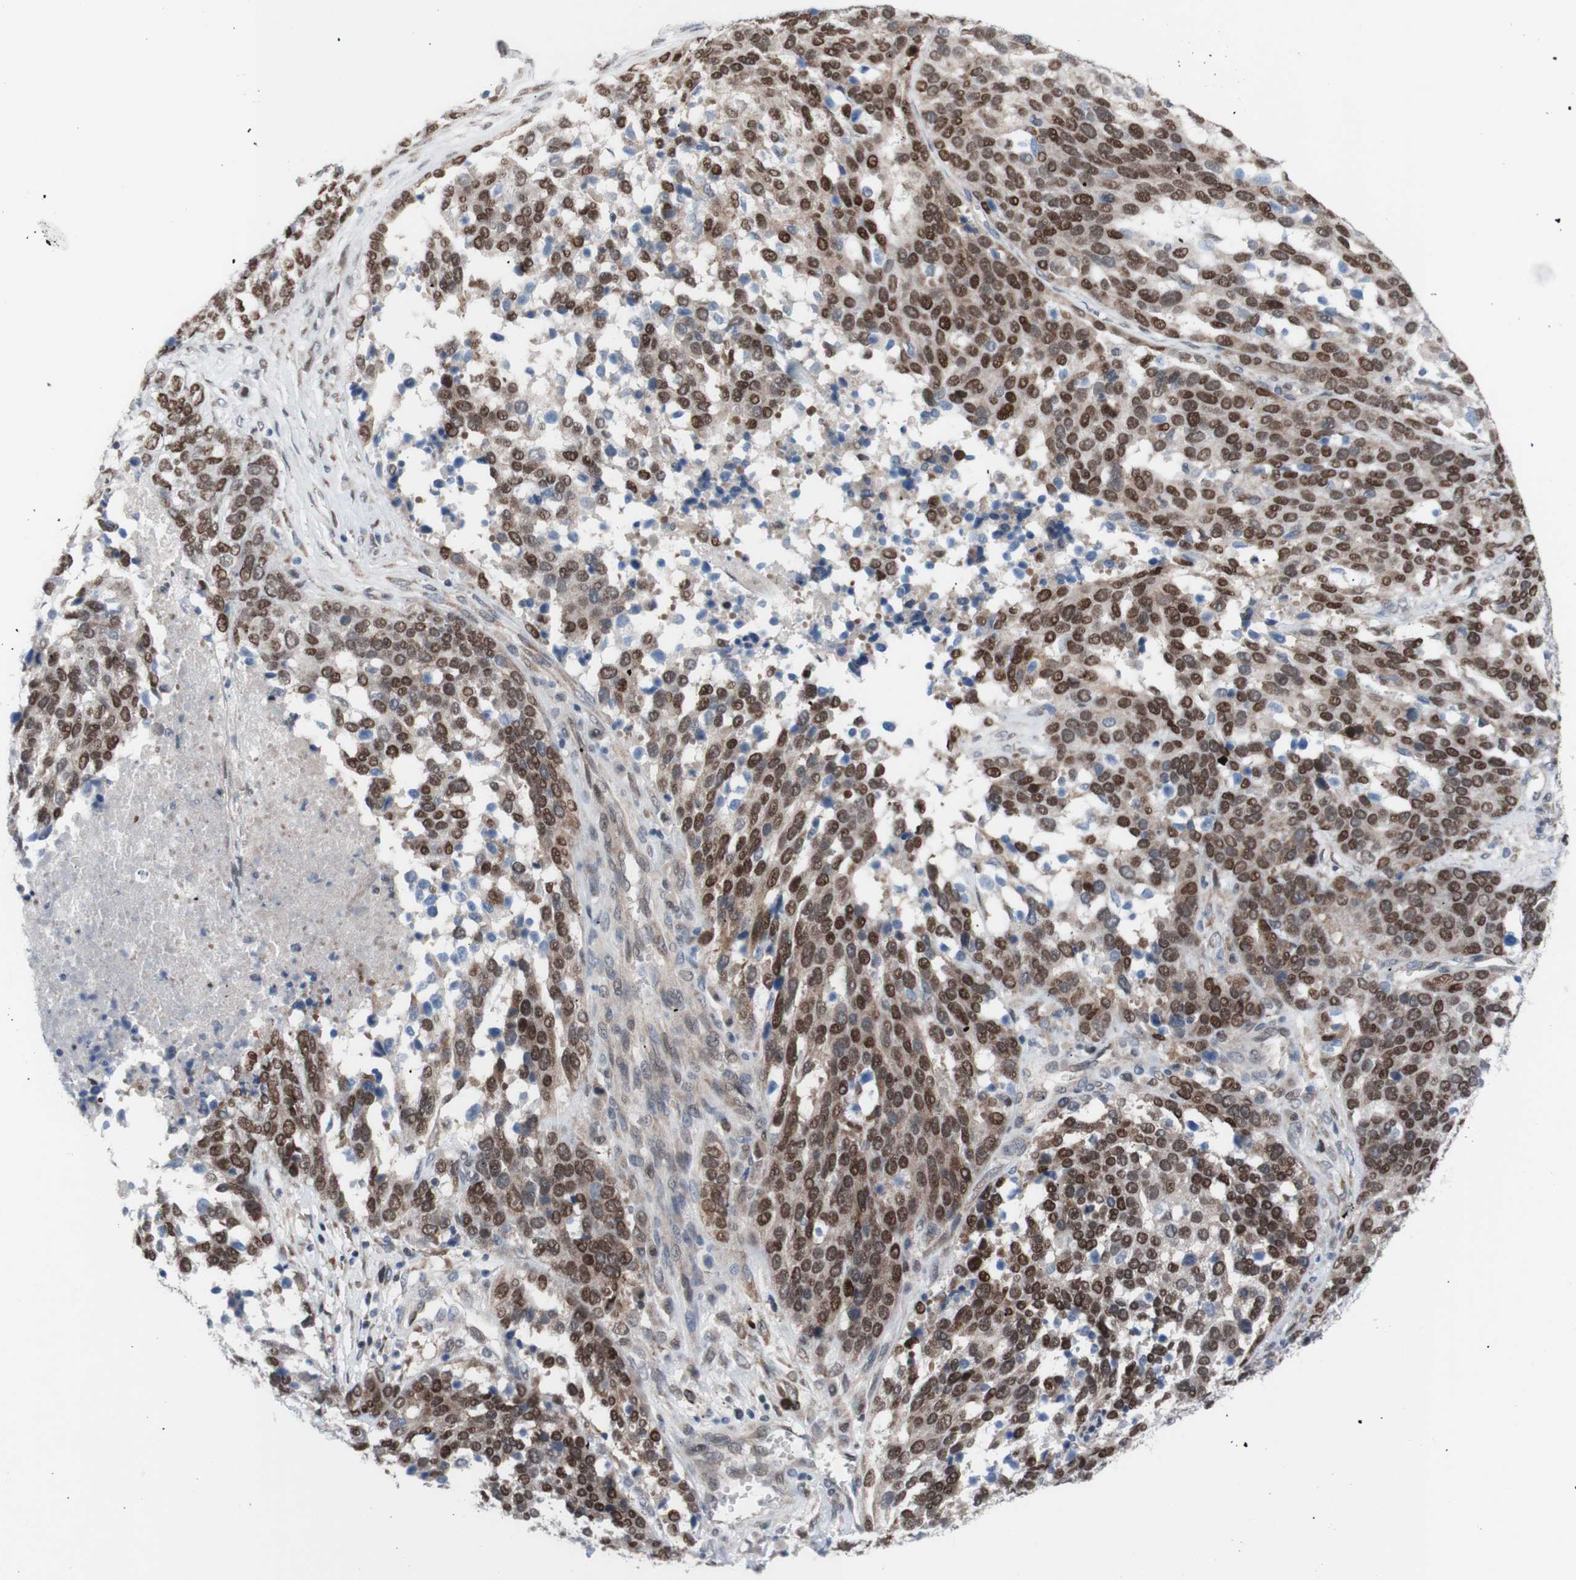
{"staining": {"intensity": "weak", "quantity": ">75%", "location": "nuclear"}, "tissue": "ovarian cancer", "cell_type": "Tumor cells", "image_type": "cancer", "snomed": [{"axis": "morphology", "description": "Cystadenocarcinoma, serous, NOS"}, {"axis": "topography", "description": "Ovary"}], "caption": "A photomicrograph of human serous cystadenocarcinoma (ovarian) stained for a protein demonstrates weak nuclear brown staining in tumor cells.", "gene": "PHTF2", "patient": {"sex": "female", "age": 44}}